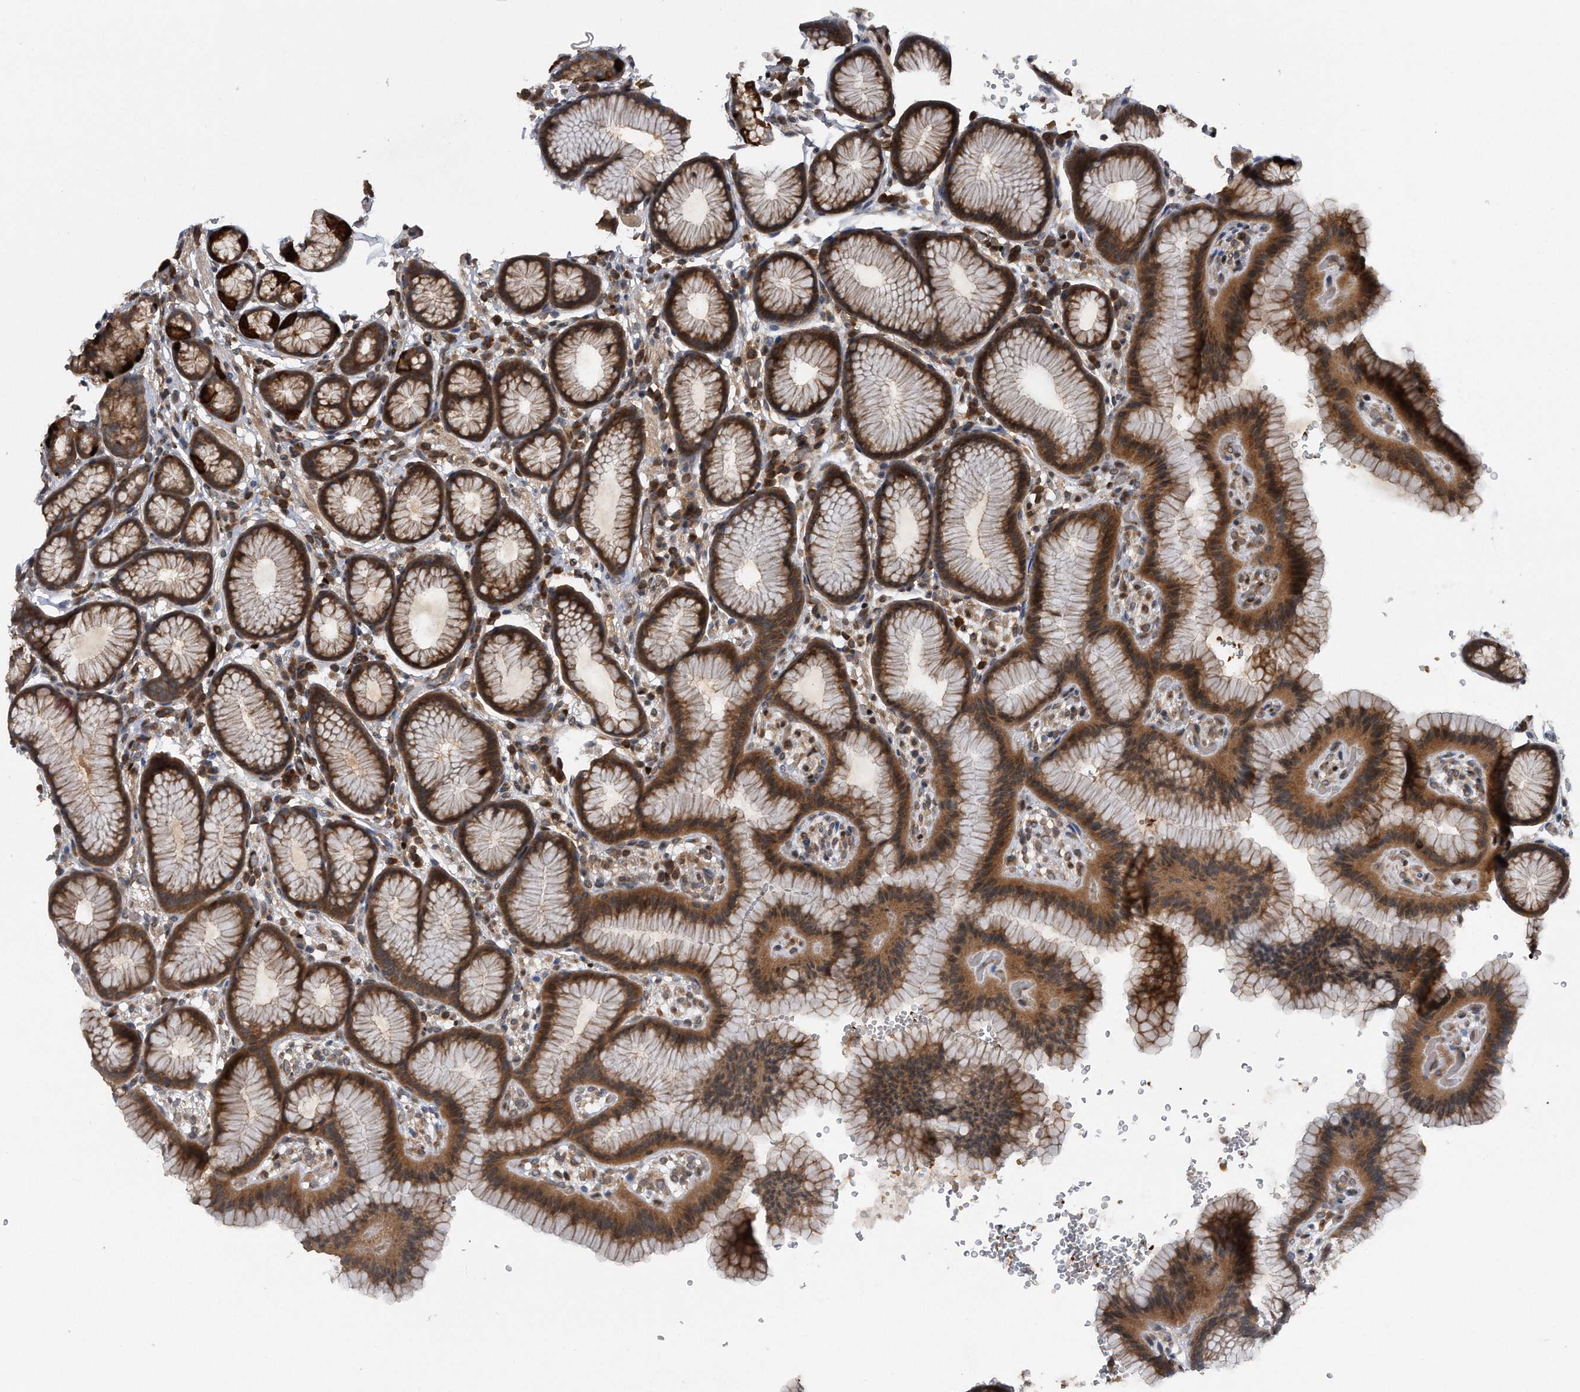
{"staining": {"intensity": "strong", "quantity": ">75%", "location": "cytoplasmic/membranous,nuclear"}, "tissue": "stomach", "cell_type": "Glandular cells", "image_type": "normal", "snomed": [{"axis": "morphology", "description": "Normal tissue, NOS"}, {"axis": "topography", "description": "Stomach"}], "caption": "Immunohistochemistry histopathology image of unremarkable stomach: human stomach stained using immunohistochemistry (IHC) exhibits high levels of strong protein expression localized specifically in the cytoplasmic/membranous,nuclear of glandular cells, appearing as a cytoplasmic/membranous,nuclear brown color.", "gene": "ZNF79", "patient": {"sex": "male", "age": 42}}